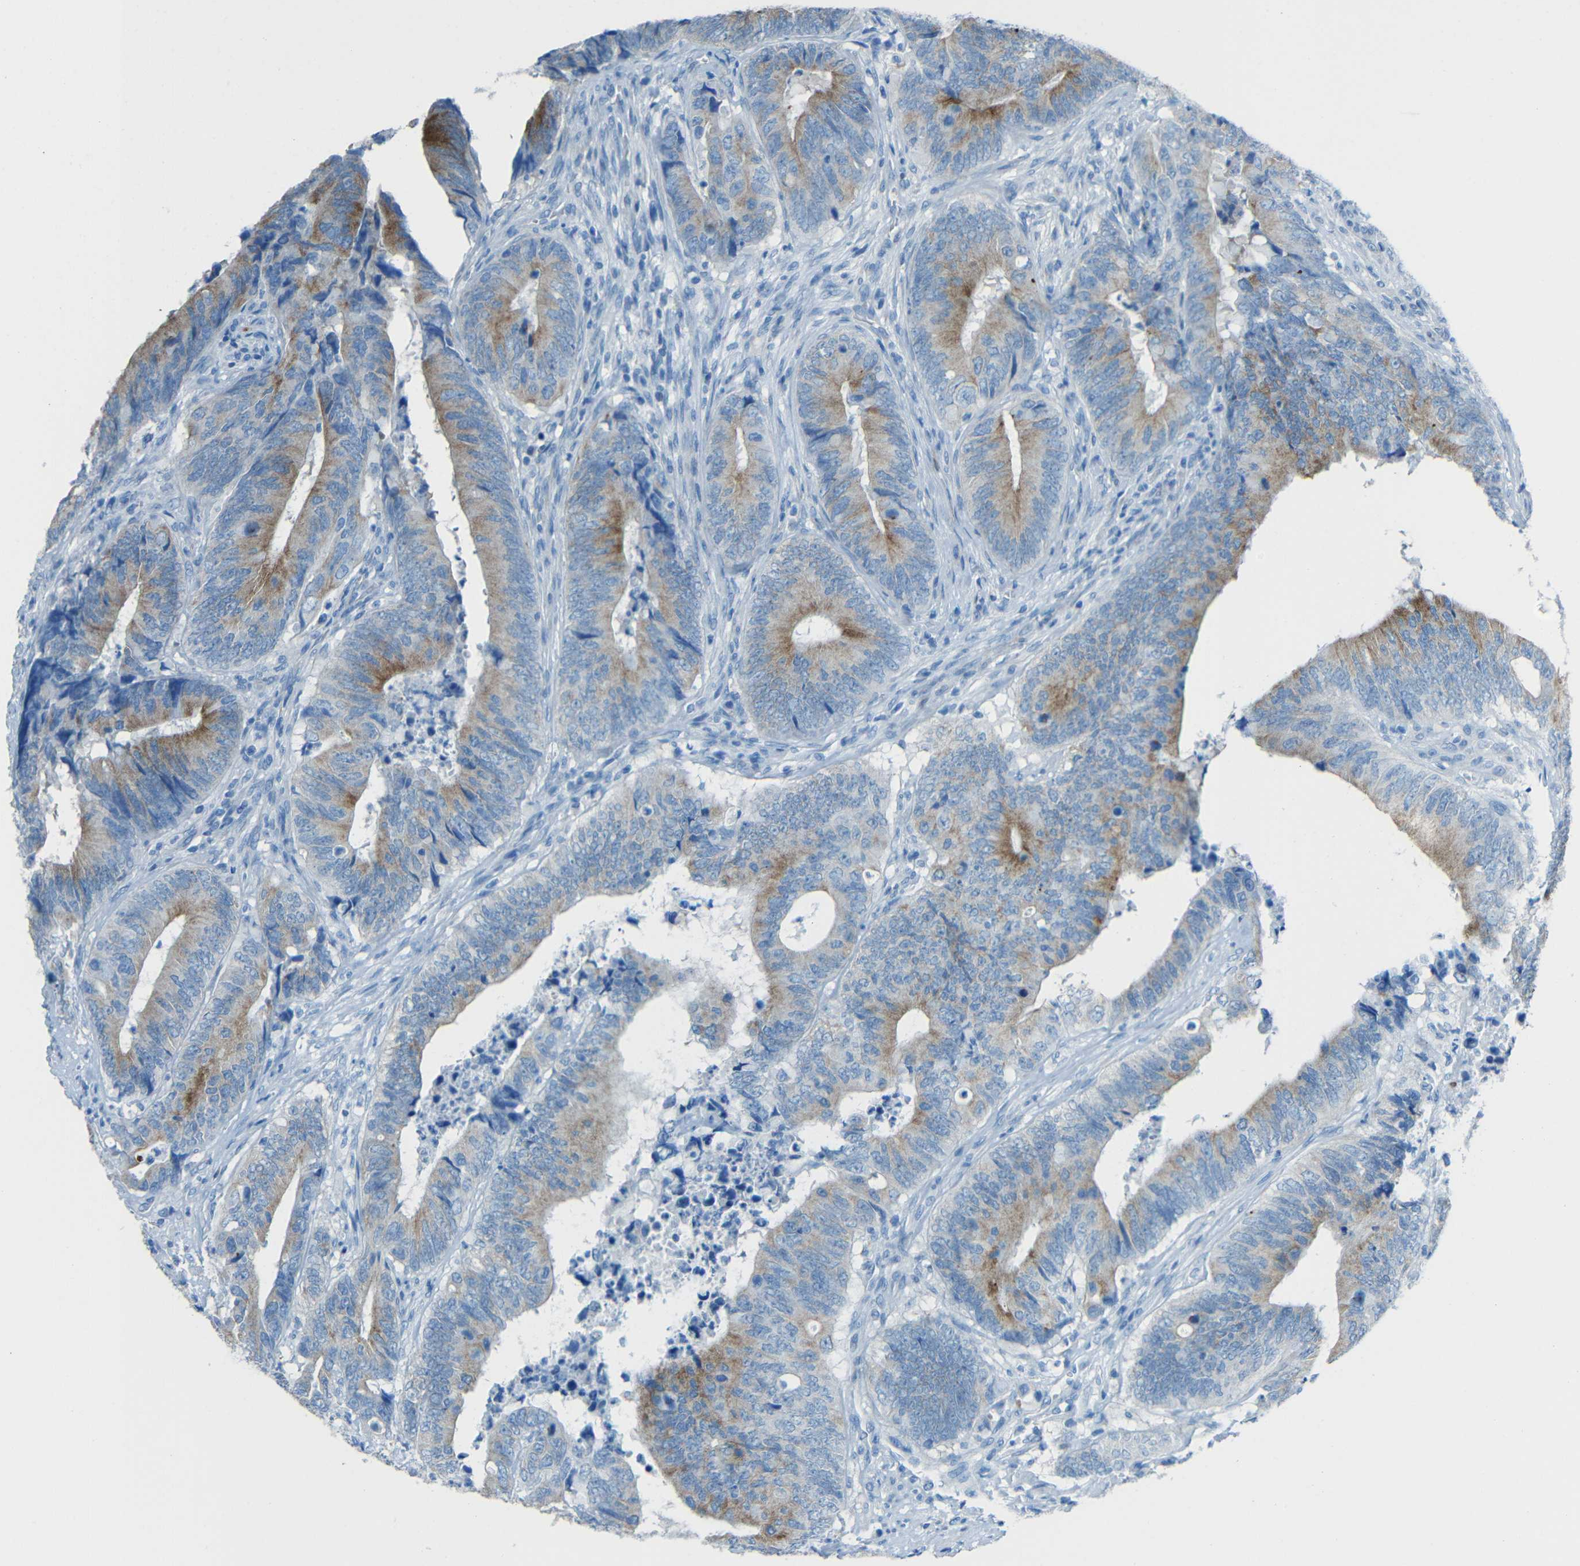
{"staining": {"intensity": "moderate", "quantity": ">75%", "location": "cytoplasmic/membranous"}, "tissue": "colorectal cancer", "cell_type": "Tumor cells", "image_type": "cancer", "snomed": [{"axis": "morphology", "description": "Normal tissue, NOS"}, {"axis": "morphology", "description": "Adenocarcinoma, NOS"}, {"axis": "topography", "description": "Colon"}], "caption": "Immunohistochemistry (DAB (3,3'-diaminobenzidine)) staining of colorectal cancer (adenocarcinoma) displays moderate cytoplasmic/membranous protein expression in about >75% of tumor cells.", "gene": "TUBB4B", "patient": {"sex": "male", "age": 56}}